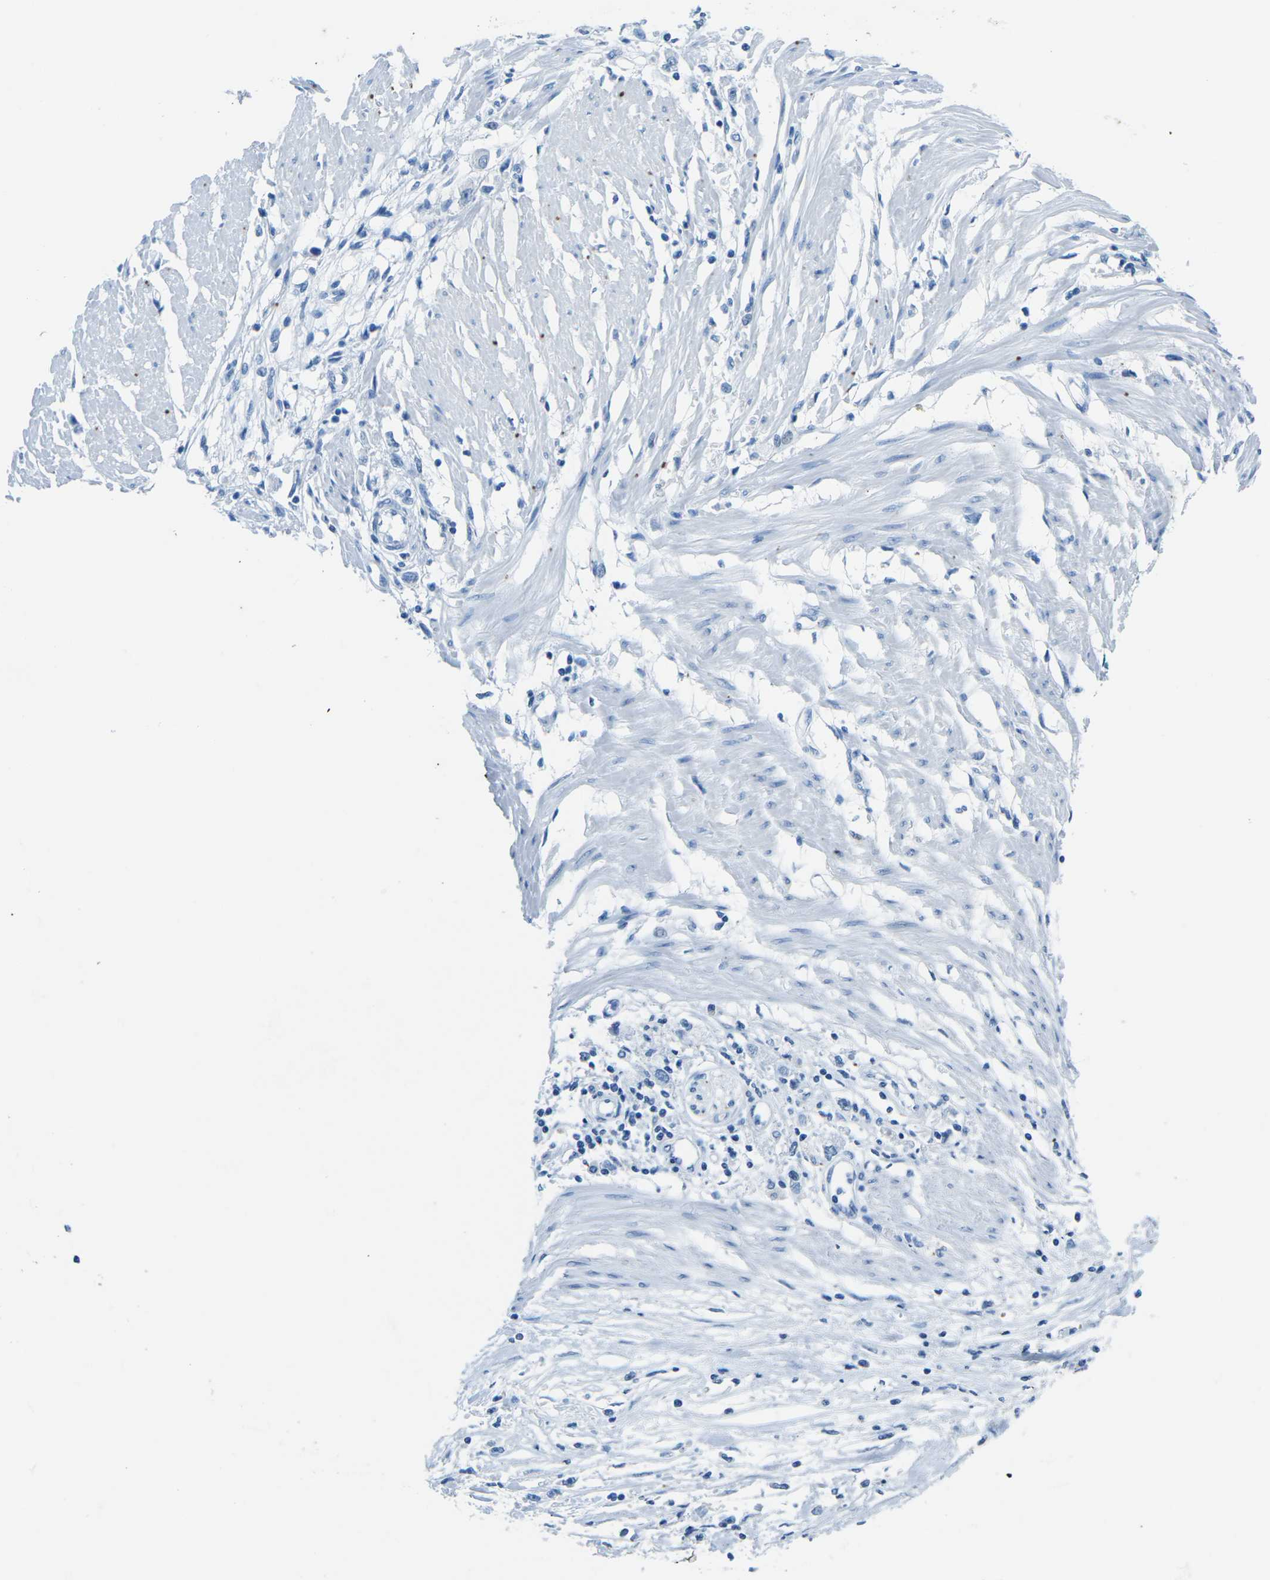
{"staining": {"intensity": "negative", "quantity": "none", "location": "none"}, "tissue": "stomach cancer", "cell_type": "Tumor cells", "image_type": "cancer", "snomed": [{"axis": "morphology", "description": "Adenocarcinoma, NOS"}, {"axis": "topography", "description": "Stomach"}], "caption": "This is an immunohistochemistry (IHC) histopathology image of adenocarcinoma (stomach). There is no expression in tumor cells.", "gene": "MYH8", "patient": {"sex": "female", "age": 59}}